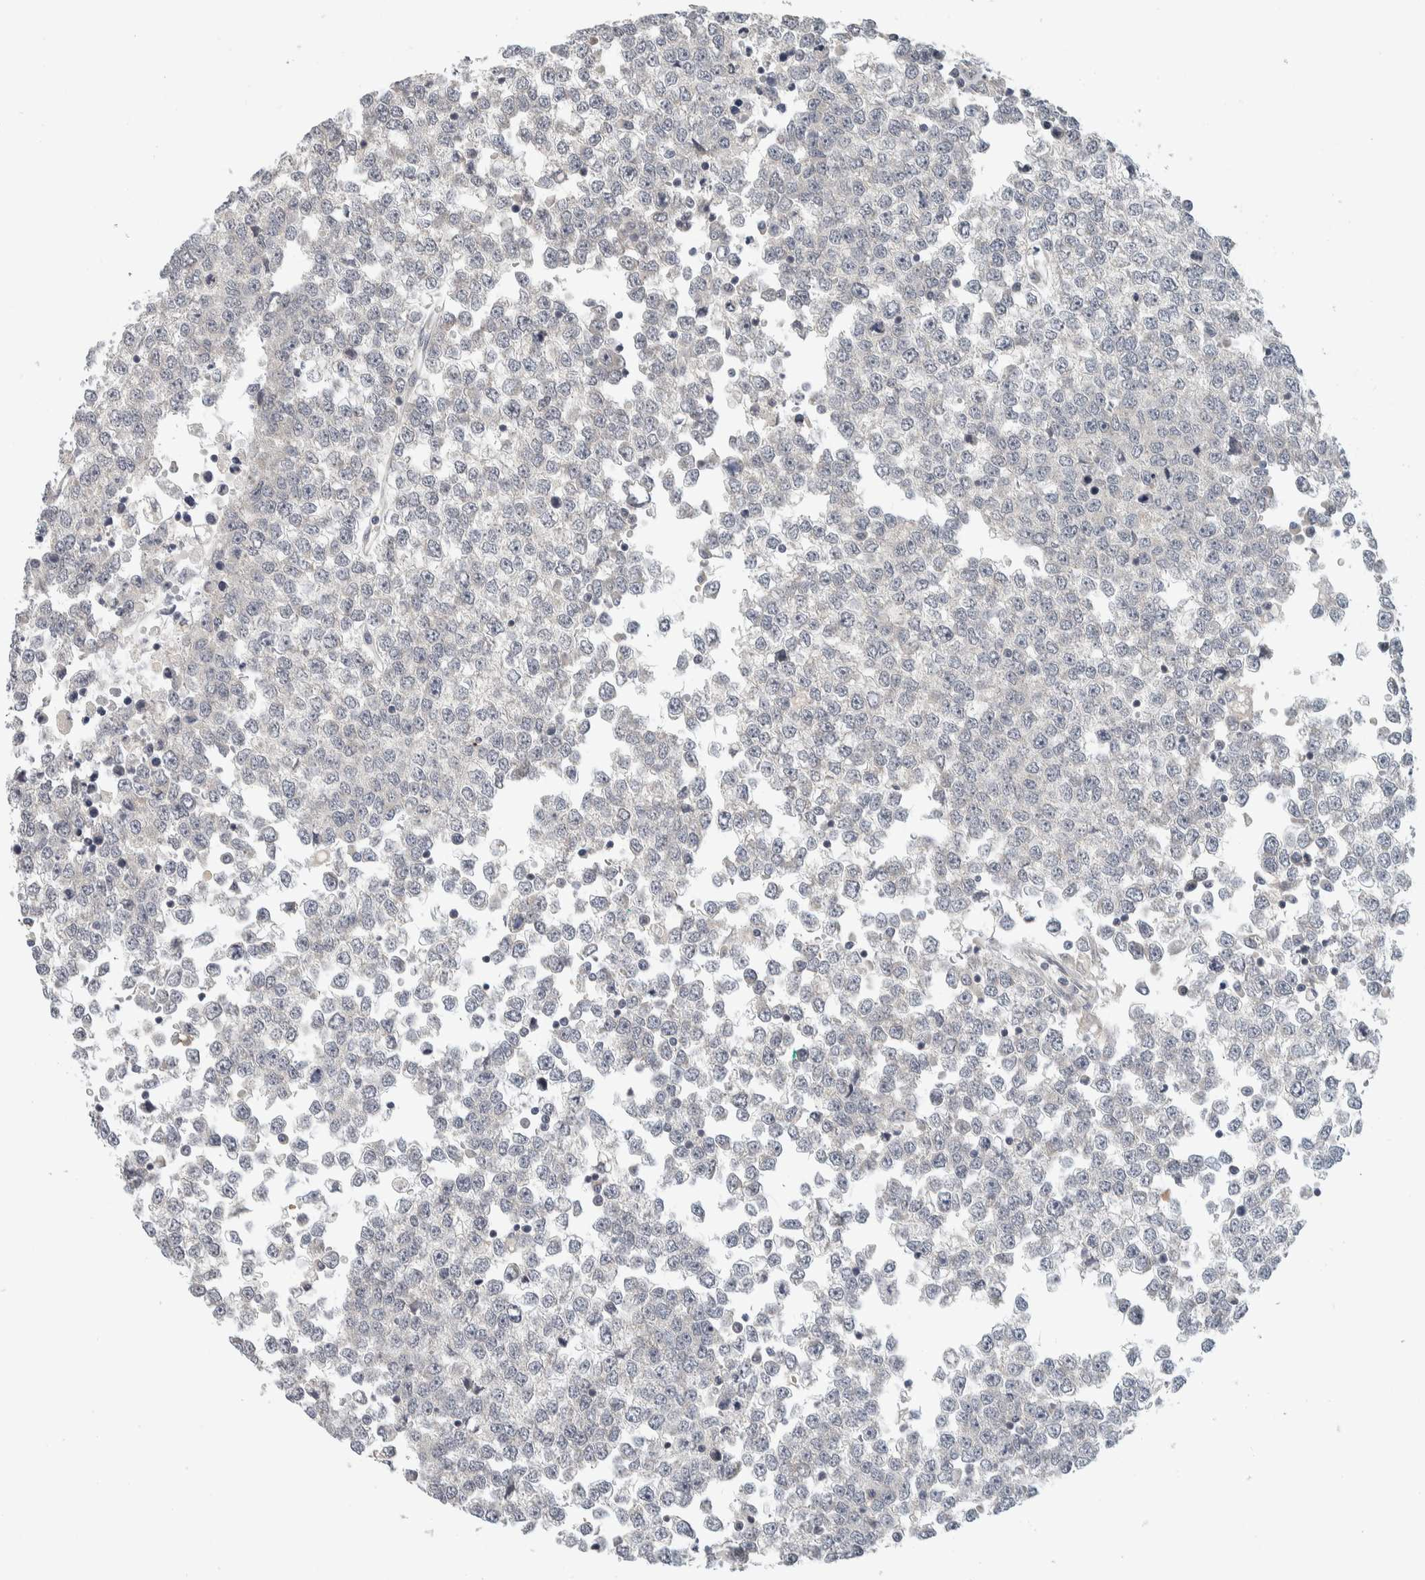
{"staining": {"intensity": "negative", "quantity": "none", "location": "none"}, "tissue": "testis cancer", "cell_type": "Tumor cells", "image_type": "cancer", "snomed": [{"axis": "morphology", "description": "Seminoma, NOS"}, {"axis": "topography", "description": "Testis"}], "caption": "DAB (3,3'-diaminobenzidine) immunohistochemical staining of human testis cancer reveals no significant expression in tumor cells. Brightfield microscopy of IHC stained with DAB (brown) and hematoxylin (blue), captured at high magnification.", "gene": "AFP", "patient": {"sex": "male", "age": 65}}